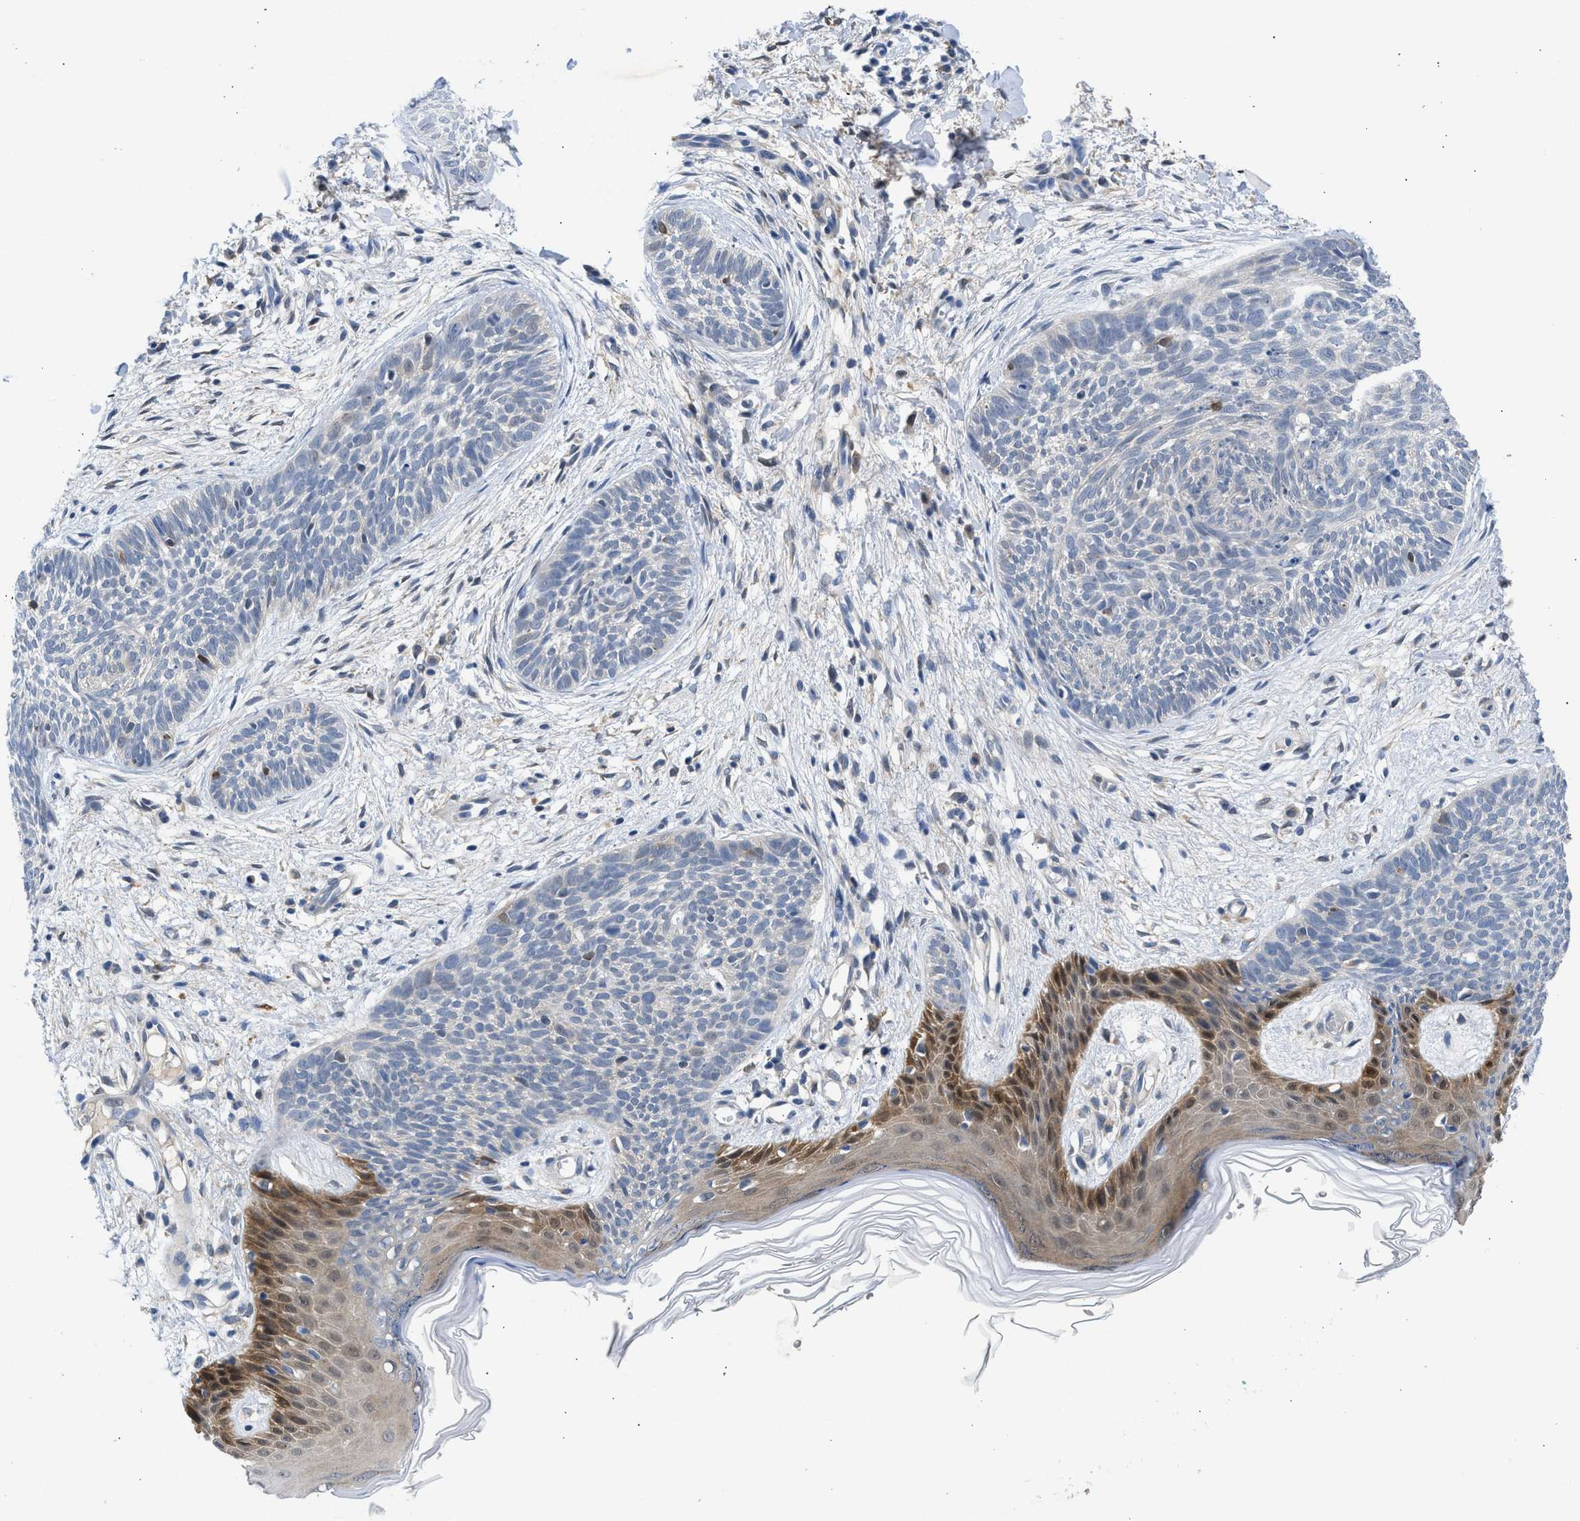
{"staining": {"intensity": "negative", "quantity": "none", "location": "none"}, "tissue": "skin cancer", "cell_type": "Tumor cells", "image_type": "cancer", "snomed": [{"axis": "morphology", "description": "Basal cell carcinoma"}, {"axis": "topography", "description": "Skin"}], "caption": "Immunohistochemical staining of human skin basal cell carcinoma displays no significant positivity in tumor cells.", "gene": "CBR1", "patient": {"sex": "female", "age": 59}}